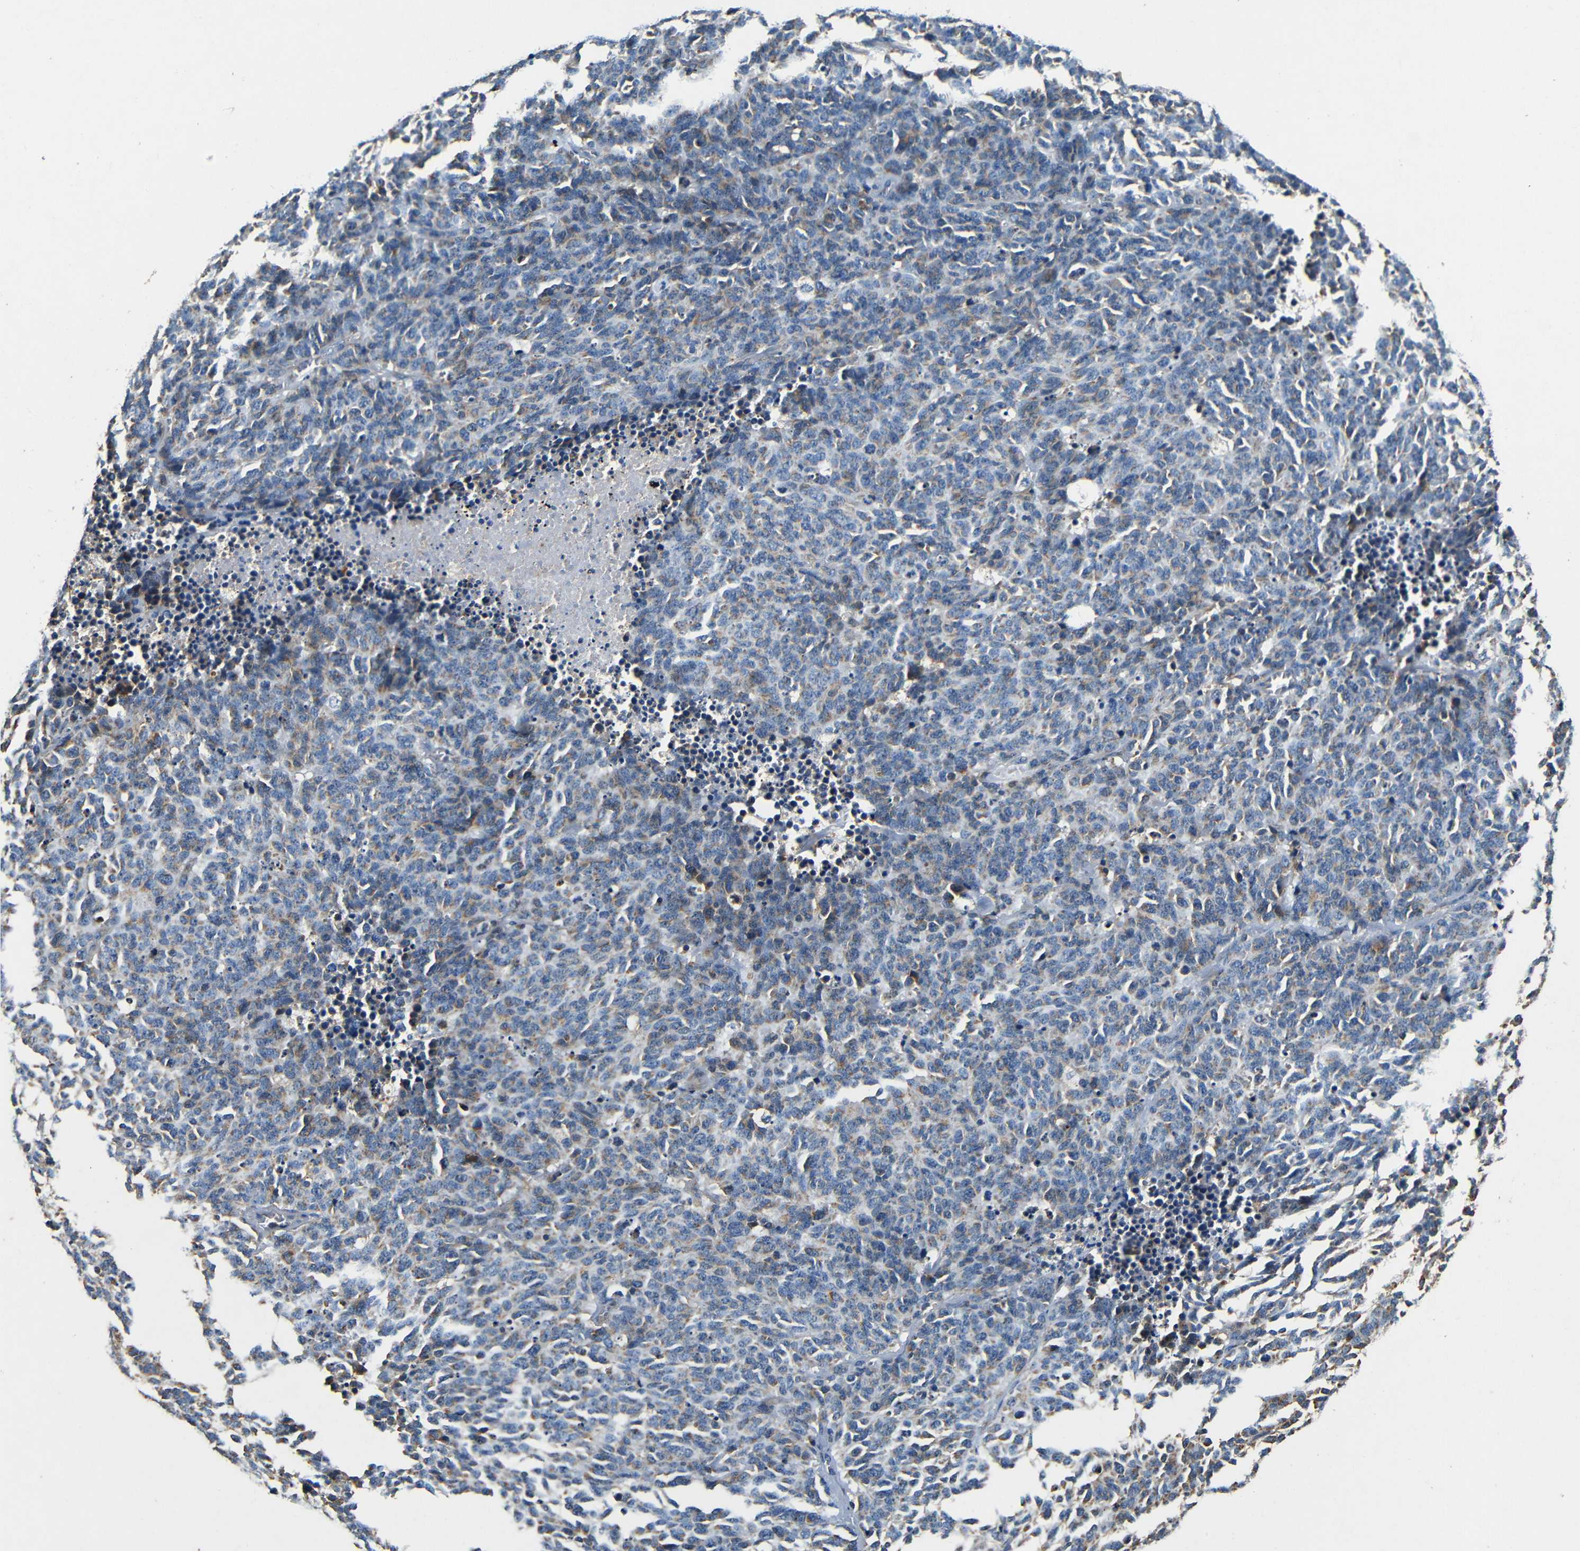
{"staining": {"intensity": "weak", "quantity": "25%-75%", "location": "cytoplasmic/membranous"}, "tissue": "lung cancer", "cell_type": "Tumor cells", "image_type": "cancer", "snomed": [{"axis": "morphology", "description": "Neoplasm, malignant, NOS"}, {"axis": "topography", "description": "Lung"}], "caption": "Tumor cells show low levels of weak cytoplasmic/membranous expression in approximately 25%-75% of cells in lung cancer (neoplasm (malignant)). Nuclei are stained in blue.", "gene": "MTX1", "patient": {"sex": "female", "age": 58}}